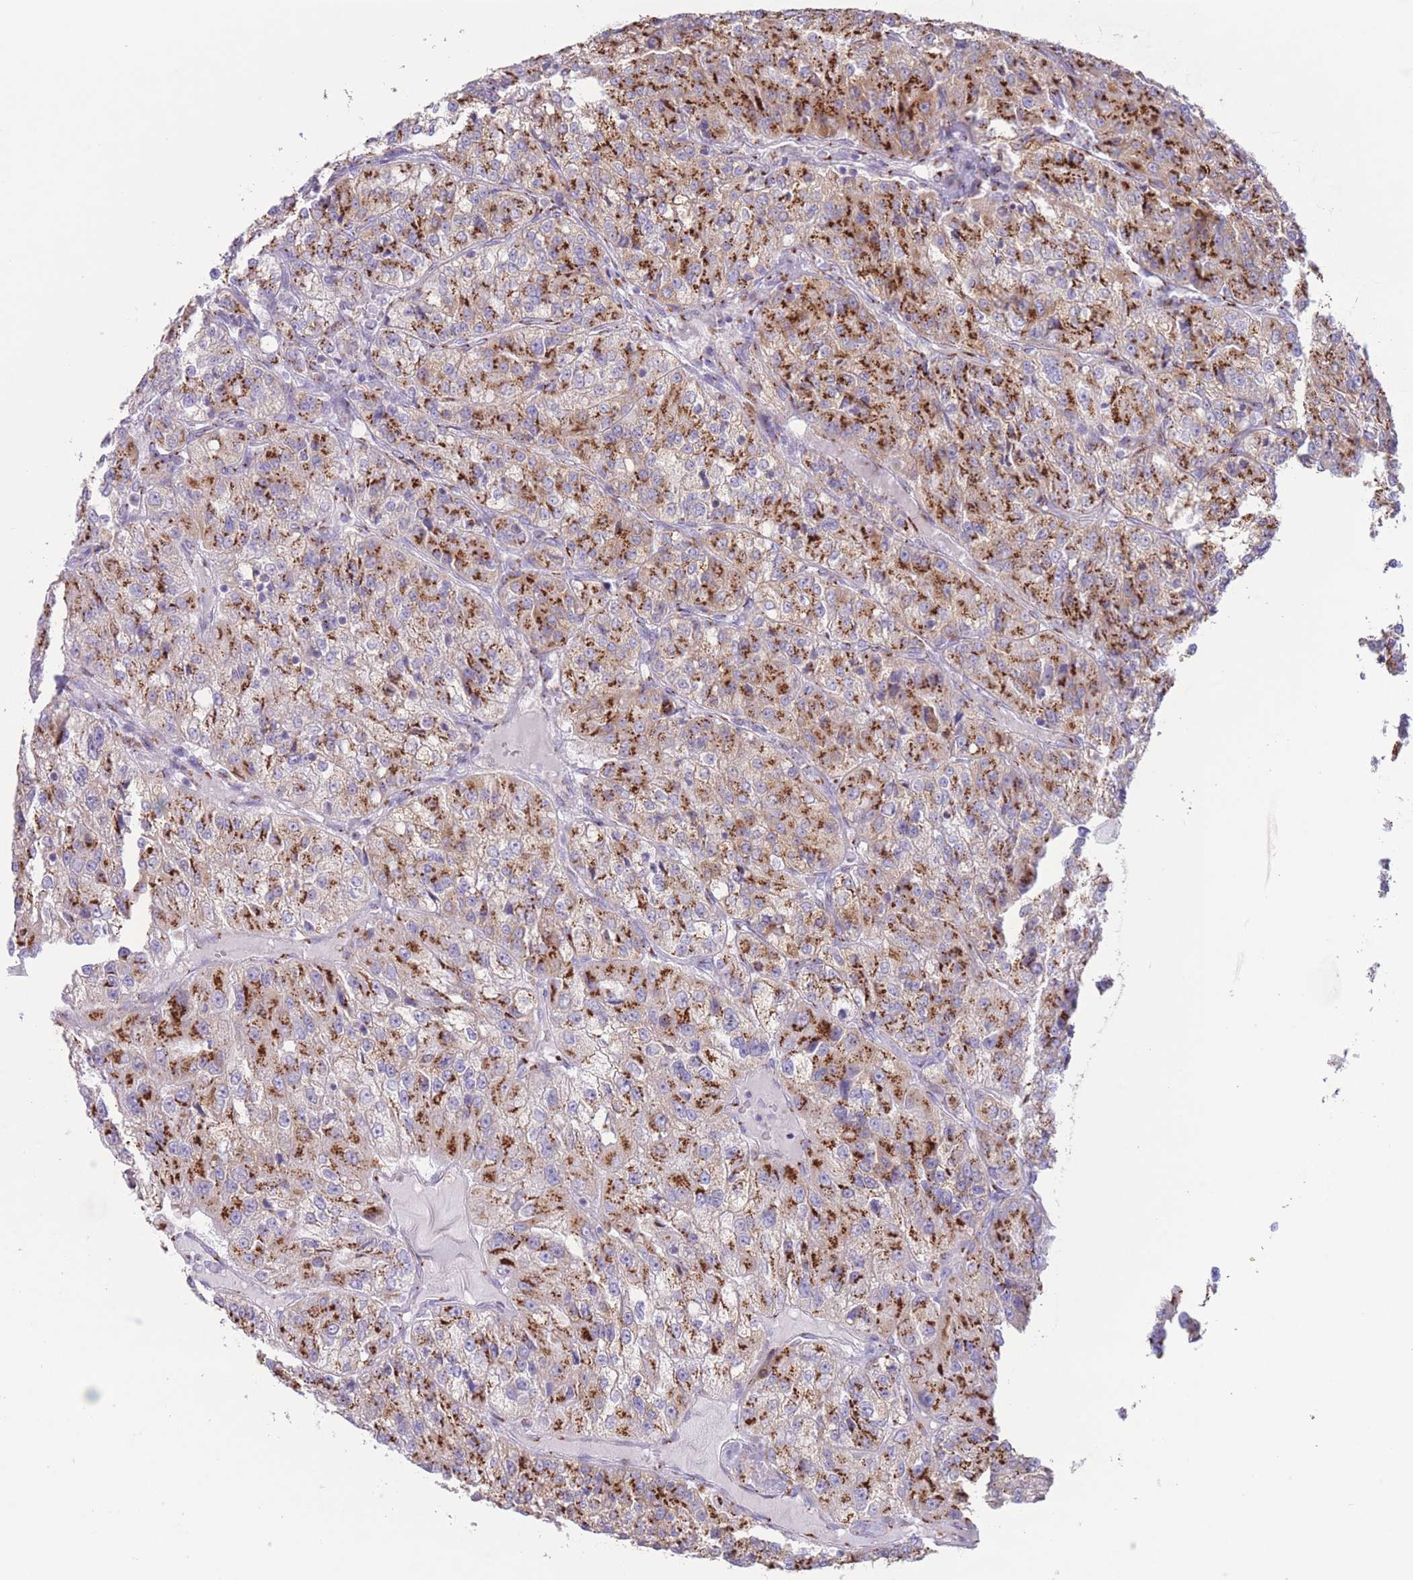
{"staining": {"intensity": "strong", "quantity": ">75%", "location": "cytoplasmic/membranous"}, "tissue": "renal cancer", "cell_type": "Tumor cells", "image_type": "cancer", "snomed": [{"axis": "morphology", "description": "Adenocarcinoma, NOS"}, {"axis": "topography", "description": "Kidney"}], "caption": "Protein staining reveals strong cytoplasmic/membranous expression in approximately >75% of tumor cells in renal cancer. The protein is stained brown, and the nuclei are stained in blue (DAB (3,3'-diaminobenzidine) IHC with brightfield microscopy, high magnification).", "gene": "MPND", "patient": {"sex": "female", "age": 63}}